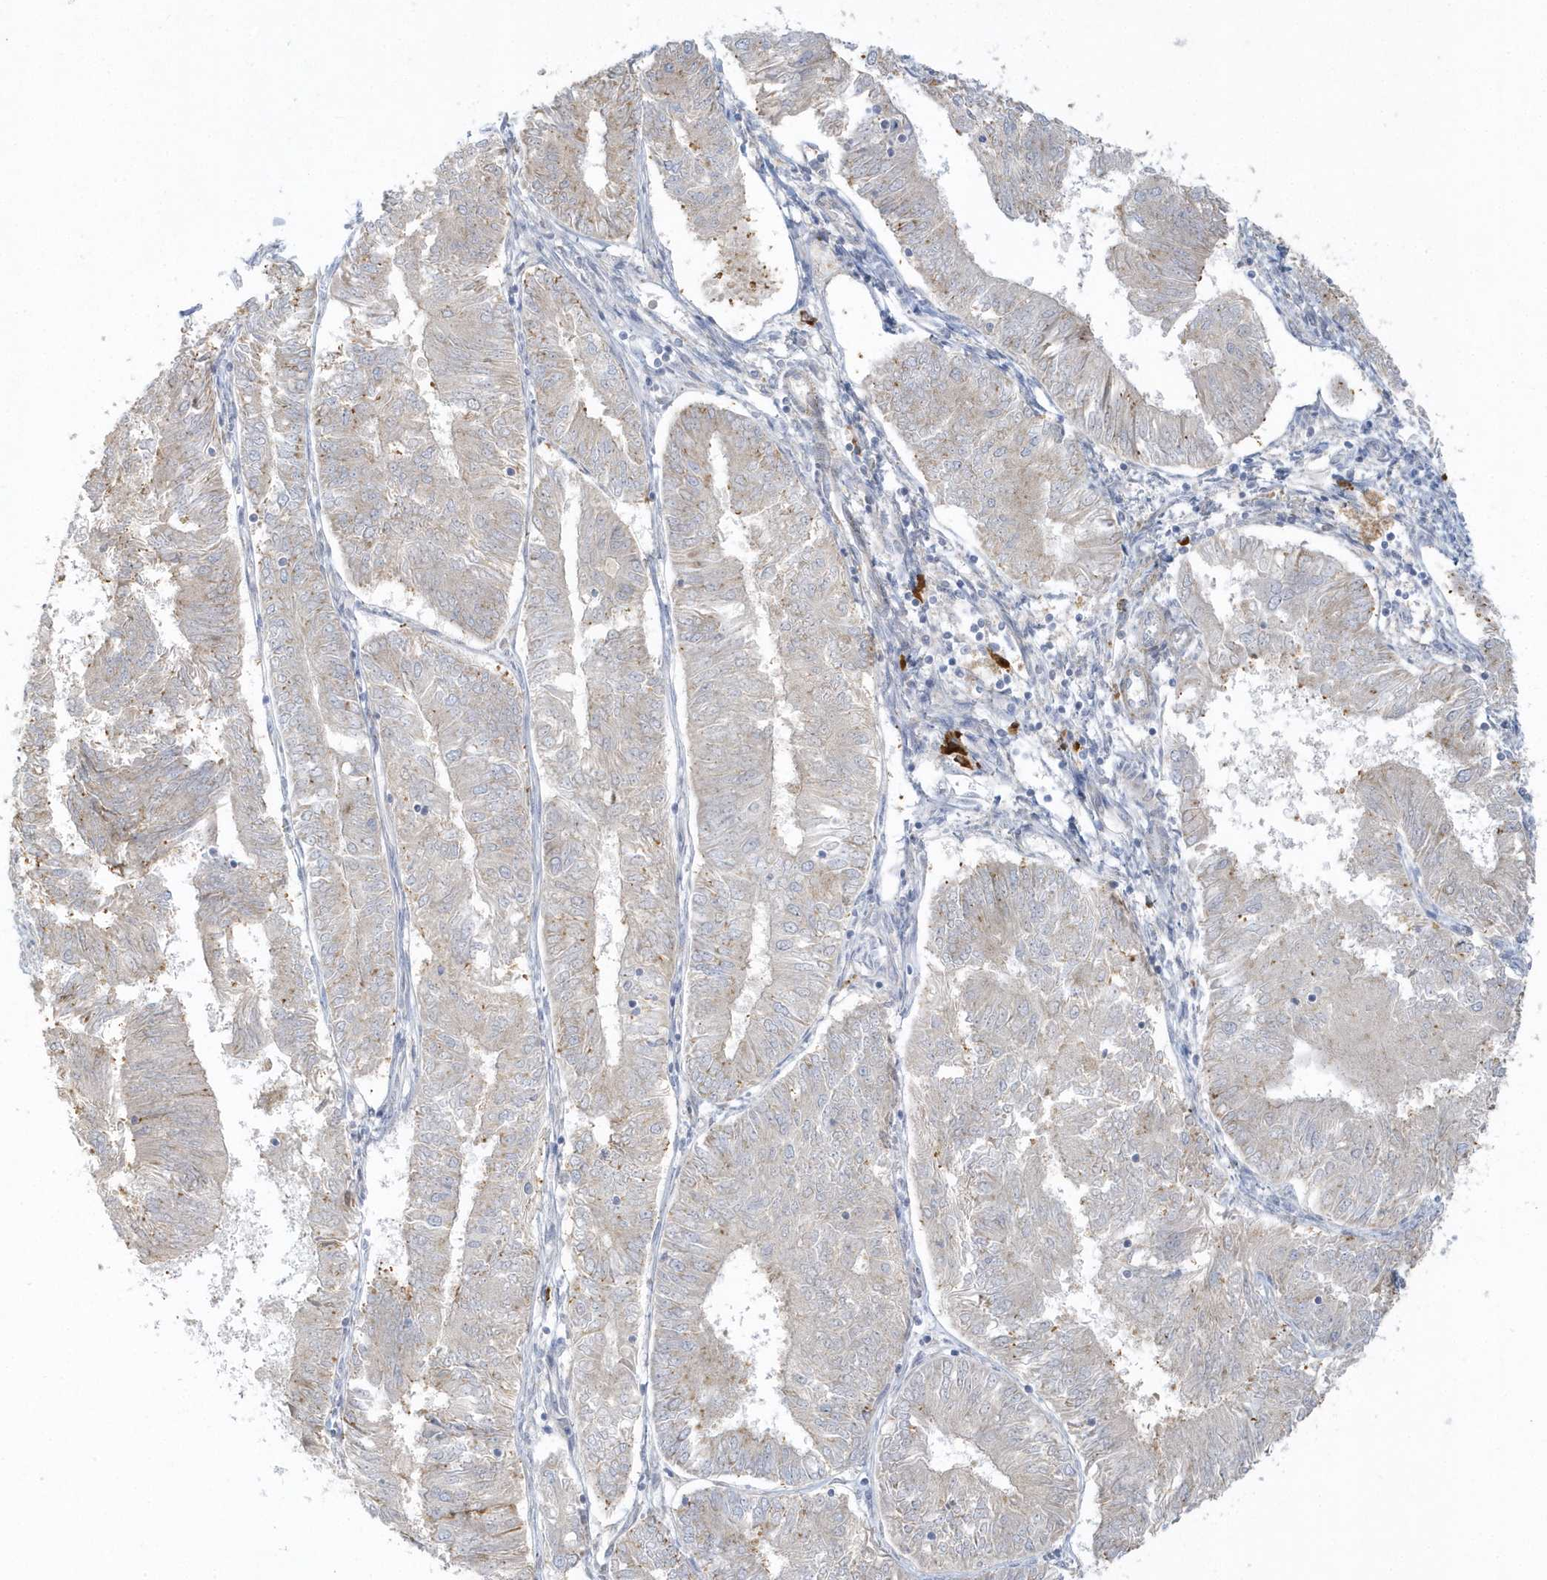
{"staining": {"intensity": "negative", "quantity": "none", "location": "none"}, "tissue": "endometrial cancer", "cell_type": "Tumor cells", "image_type": "cancer", "snomed": [{"axis": "morphology", "description": "Adenocarcinoma, NOS"}, {"axis": "topography", "description": "Endometrium"}], "caption": "Immunohistochemistry of human endometrial adenocarcinoma reveals no positivity in tumor cells.", "gene": "THADA", "patient": {"sex": "female", "age": 58}}